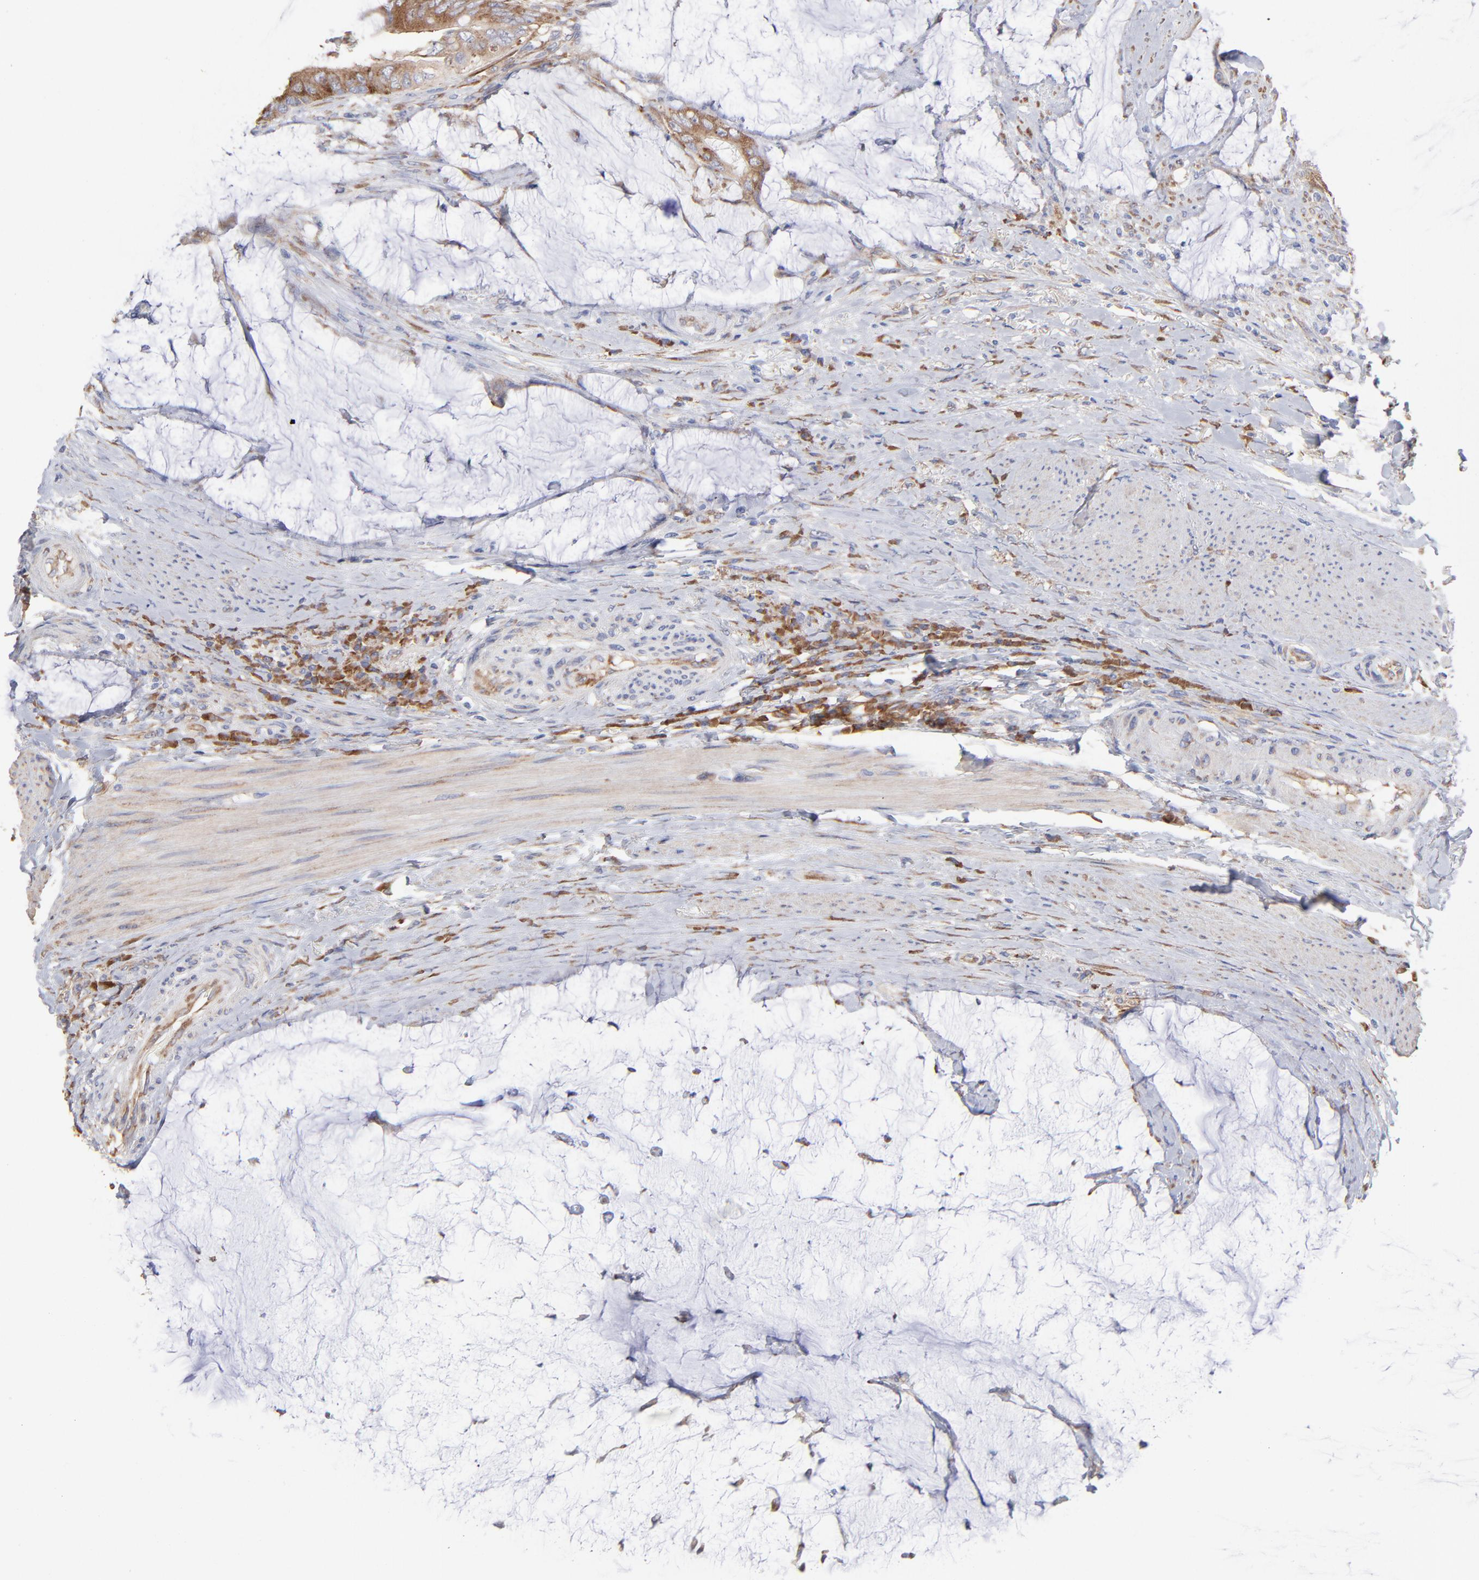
{"staining": {"intensity": "moderate", "quantity": ">75%", "location": "cytoplasmic/membranous"}, "tissue": "colorectal cancer", "cell_type": "Tumor cells", "image_type": "cancer", "snomed": [{"axis": "morphology", "description": "Normal tissue, NOS"}, {"axis": "morphology", "description": "Adenocarcinoma, NOS"}, {"axis": "topography", "description": "Rectum"}, {"axis": "topography", "description": "Peripheral nerve tissue"}], "caption": "Immunohistochemical staining of colorectal cancer displays medium levels of moderate cytoplasmic/membranous protein staining in about >75% of tumor cells.", "gene": "RPL3", "patient": {"sex": "female", "age": 77}}